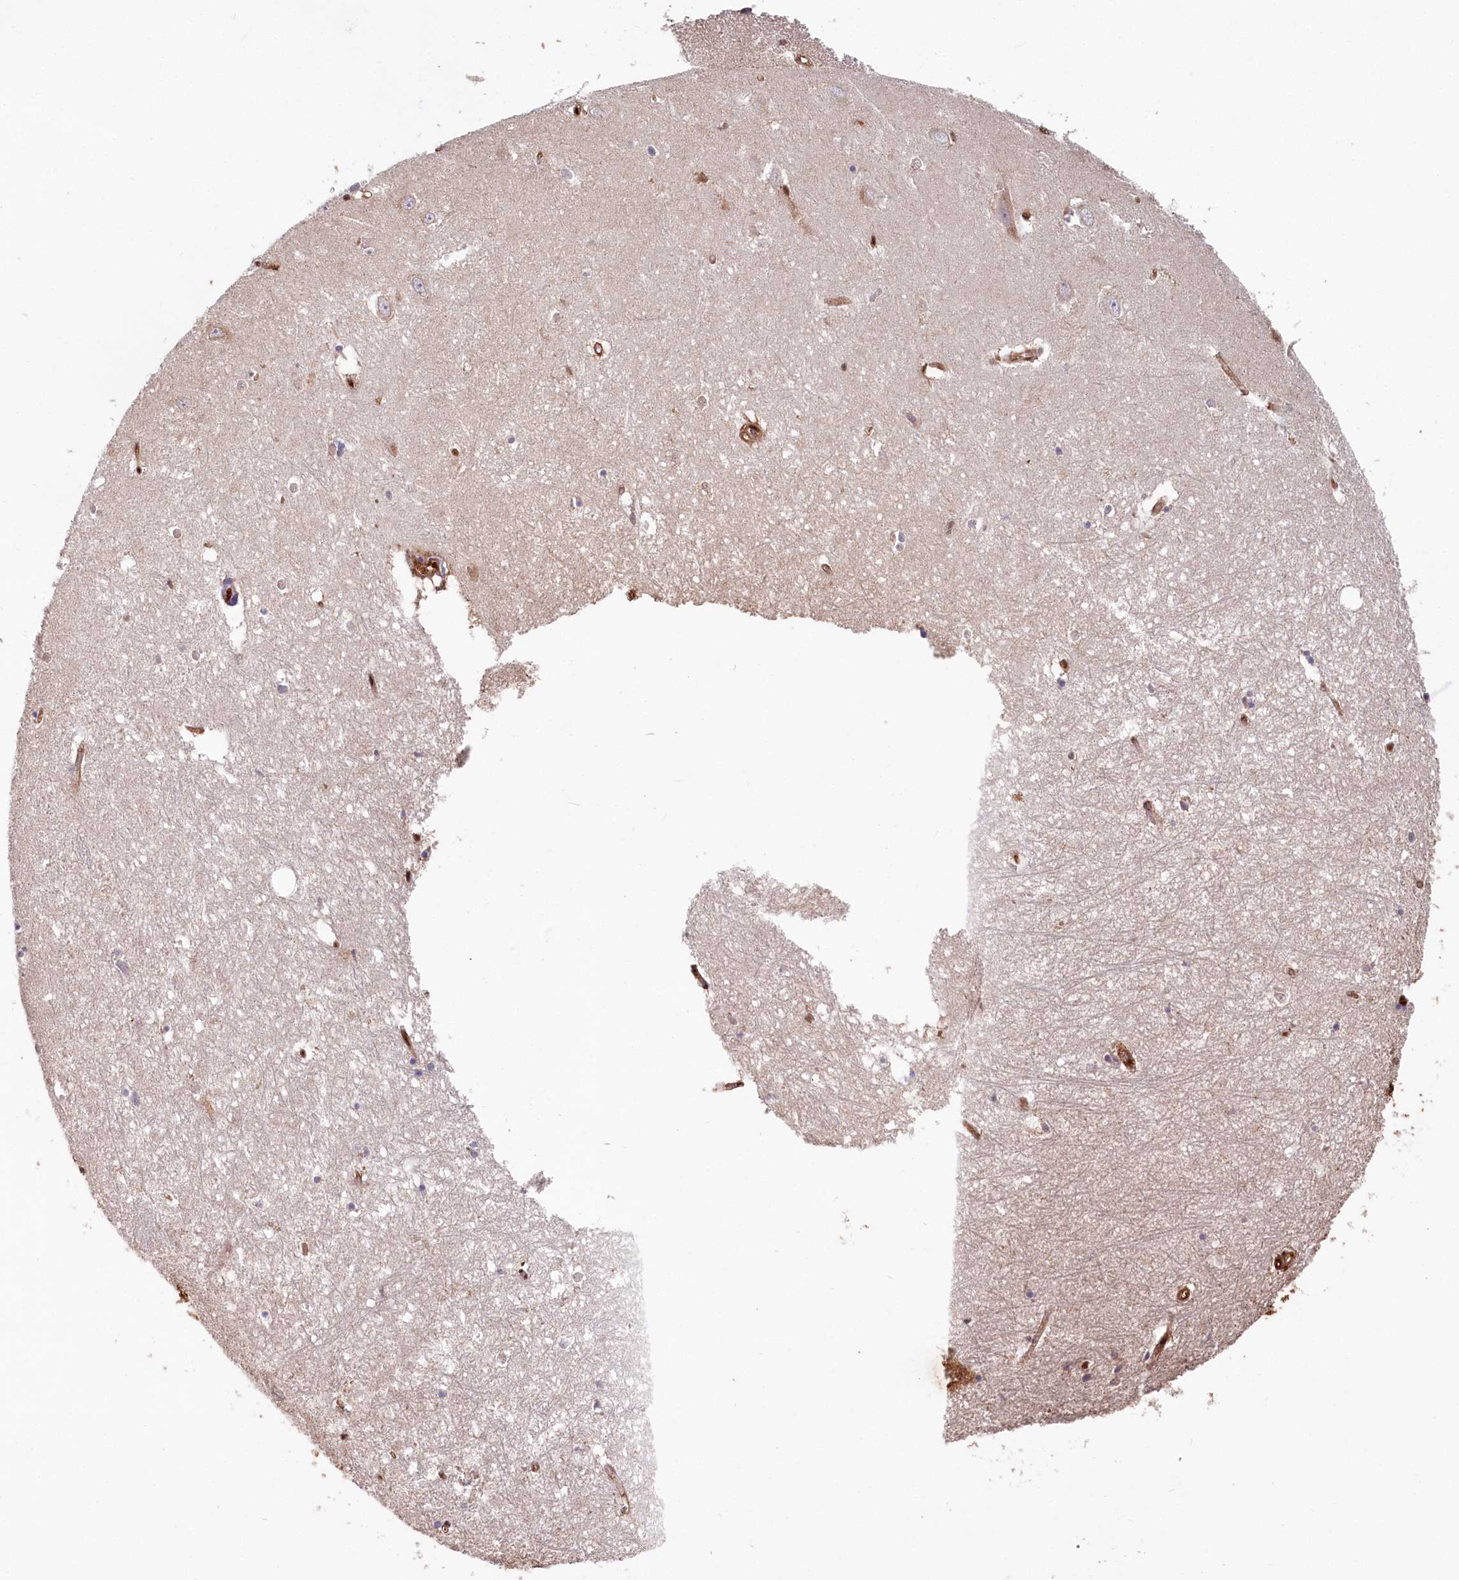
{"staining": {"intensity": "weak", "quantity": "<25%", "location": "cytoplasmic/membranous"}, "tissue": "hippocampus", "cell_type": "Glial cells", "image_type": "normal", "snomed": [{"axis": "morphology", "description": "Normal tissue, NOS"}, {"axis": "topography", "description": "Hippocampus"}], "caption": "Immunohistochemistry (IHC) photomicrograph of unremarkable human hippocampus stained for a protein (brown), which shows no staining in glial cells. The staining is performed using DAB brown chromogen with nuclei counter-stained in using hematoxylin.", "gene": "LSG1", "patient": {"sex": "female", "age": 64}}